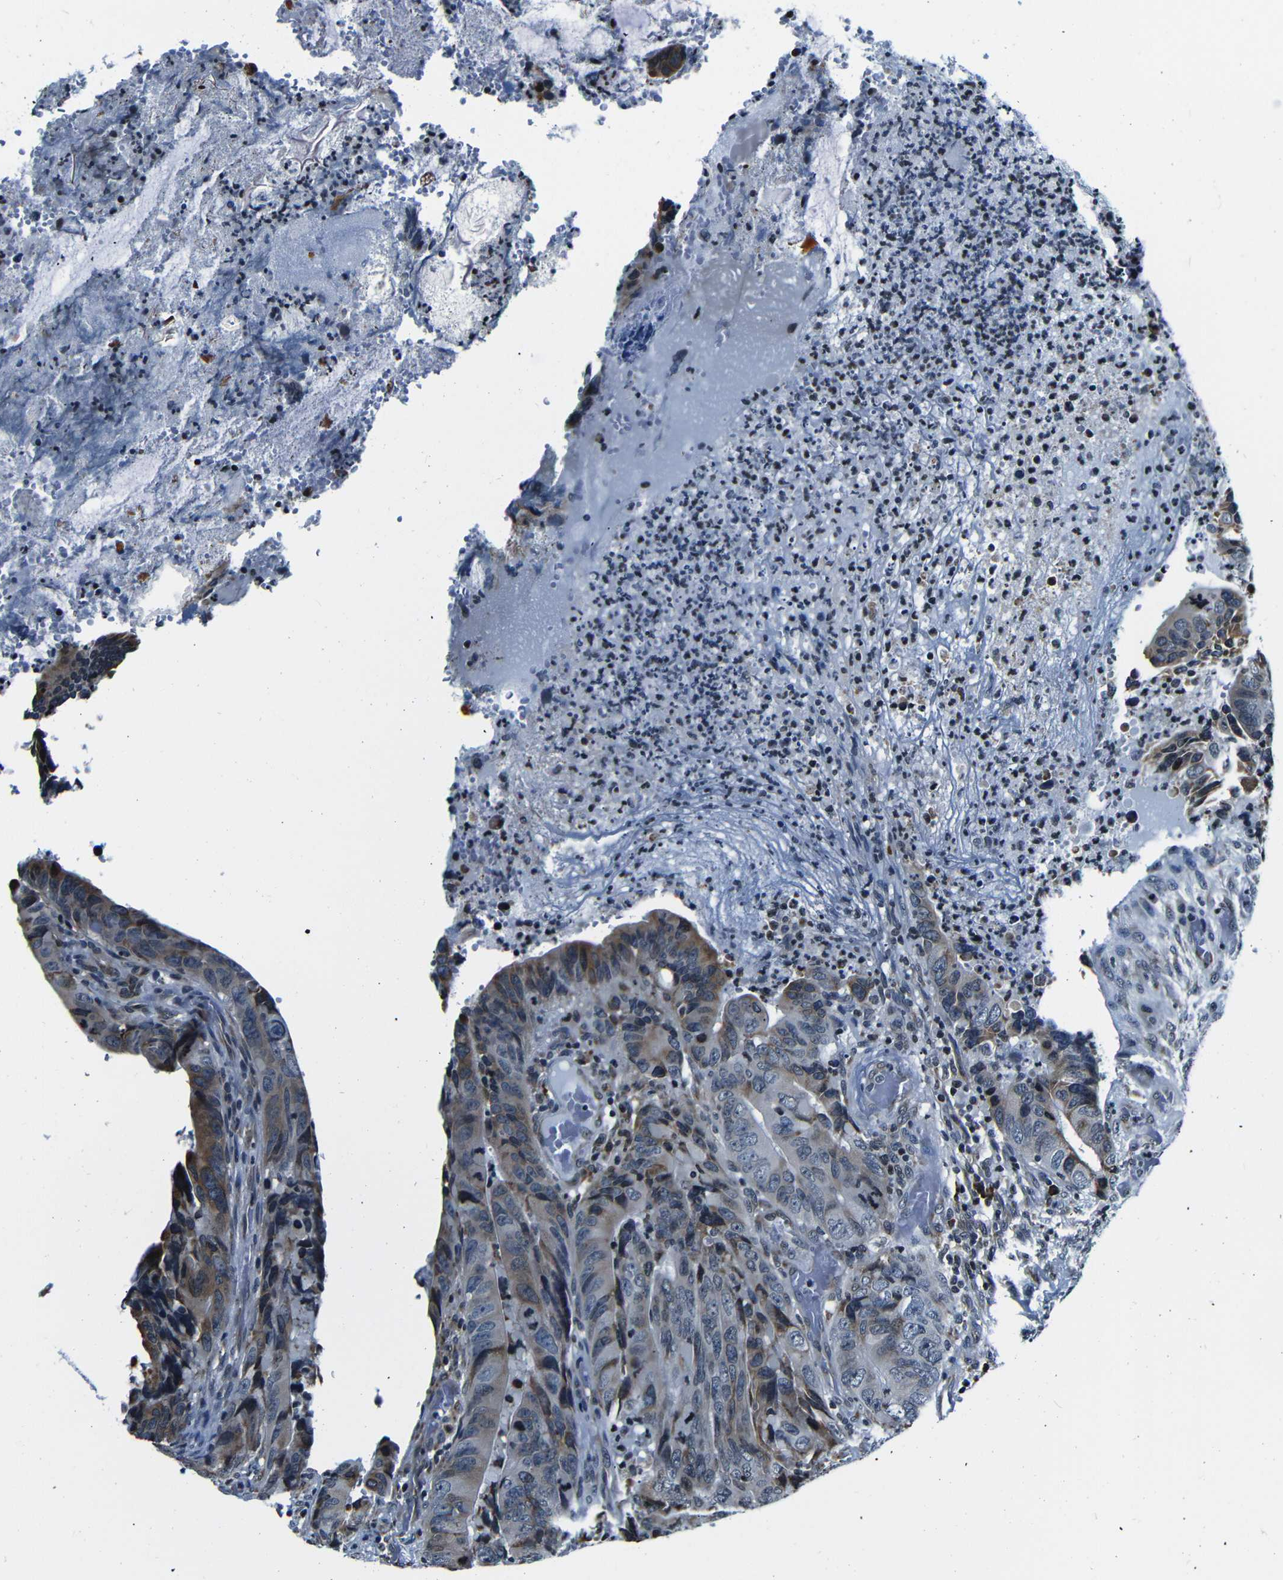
{"staining": {"intensity": "moderate", "quantity": "25%-75%", "location": "cytoplasmic/membranous"}, "tissue": "colorectal cancer", "cell_type": "Tumor cells", "image_type": "cancer", "snomed": [{"axis": "morphology", "description": "Normal tissue, NOS"}, {"axis": "morphology", "description": "Adenocarcinoma, NOS"}, {"axis": "topography", "description": "Colon"}], "caption": "Colorectal cancer (adenocarcinoma) tissue shows moderate cytoplasmic/membranous staining in approximately 25%-75% of tumor cells, visualized by immunohistochemistry.", "gene": "NCBP3", "patient": {"sex": "male", "age": 56}}